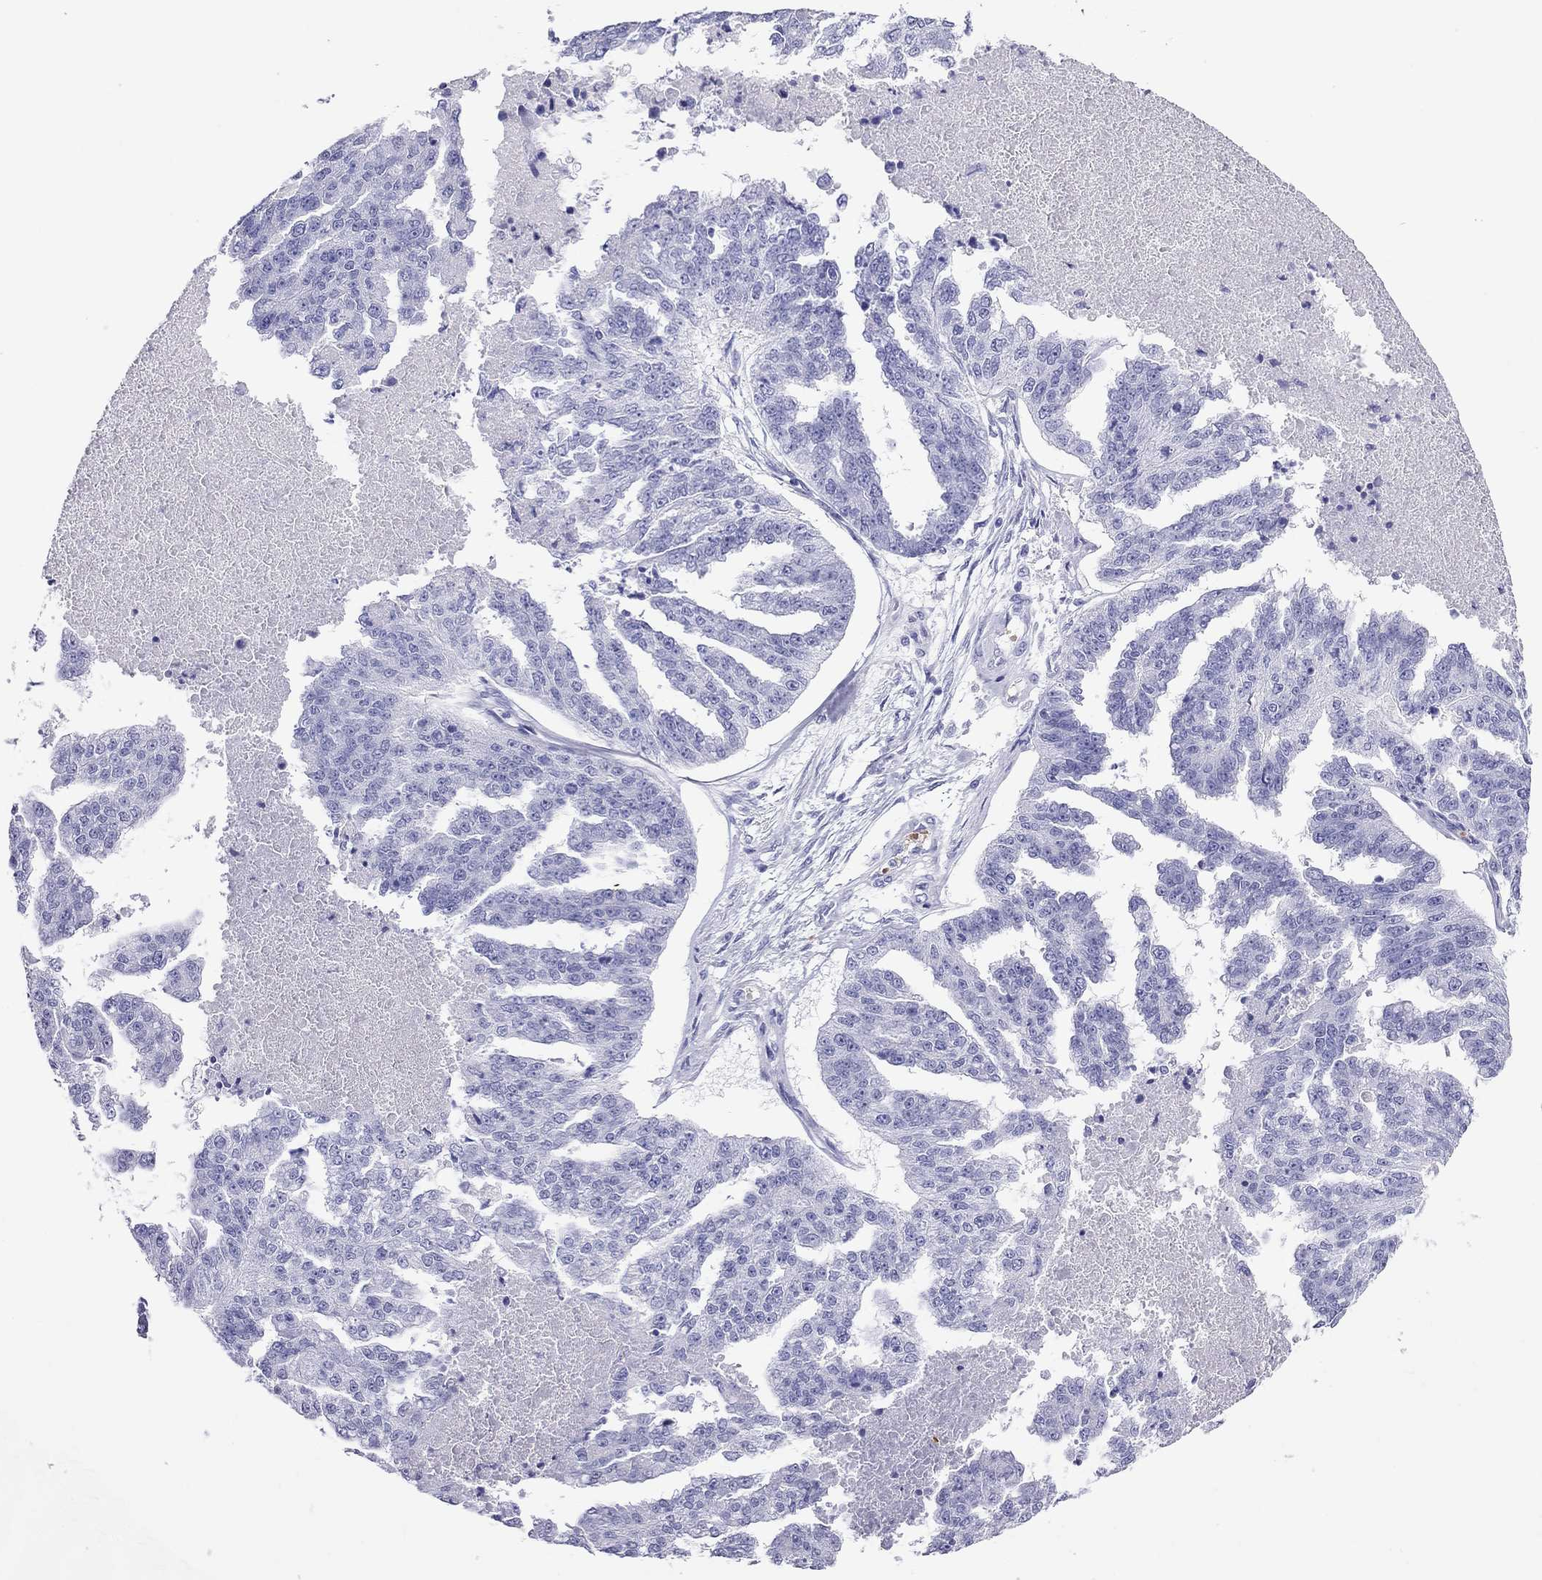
{"staining": {"intensity": "negative", "quantity": "none", "location": "none"}, "tissue": "ovarian cancer", "cell_type": "Tumor cells", "image_type": "cancer", "snomed": [{"axis": "morphology", "description": "Cystadenocarcinoma, serous, NOS"}, {"axis": "topography", "description": "Ovary"}], "caption": "Immunohistochemical staining of human ovarian serous cystadenocarcinoma displays no significant expression in tumor cells.", "gene": "PTPRN", "patient": {"sex": "female", "age": 58}}